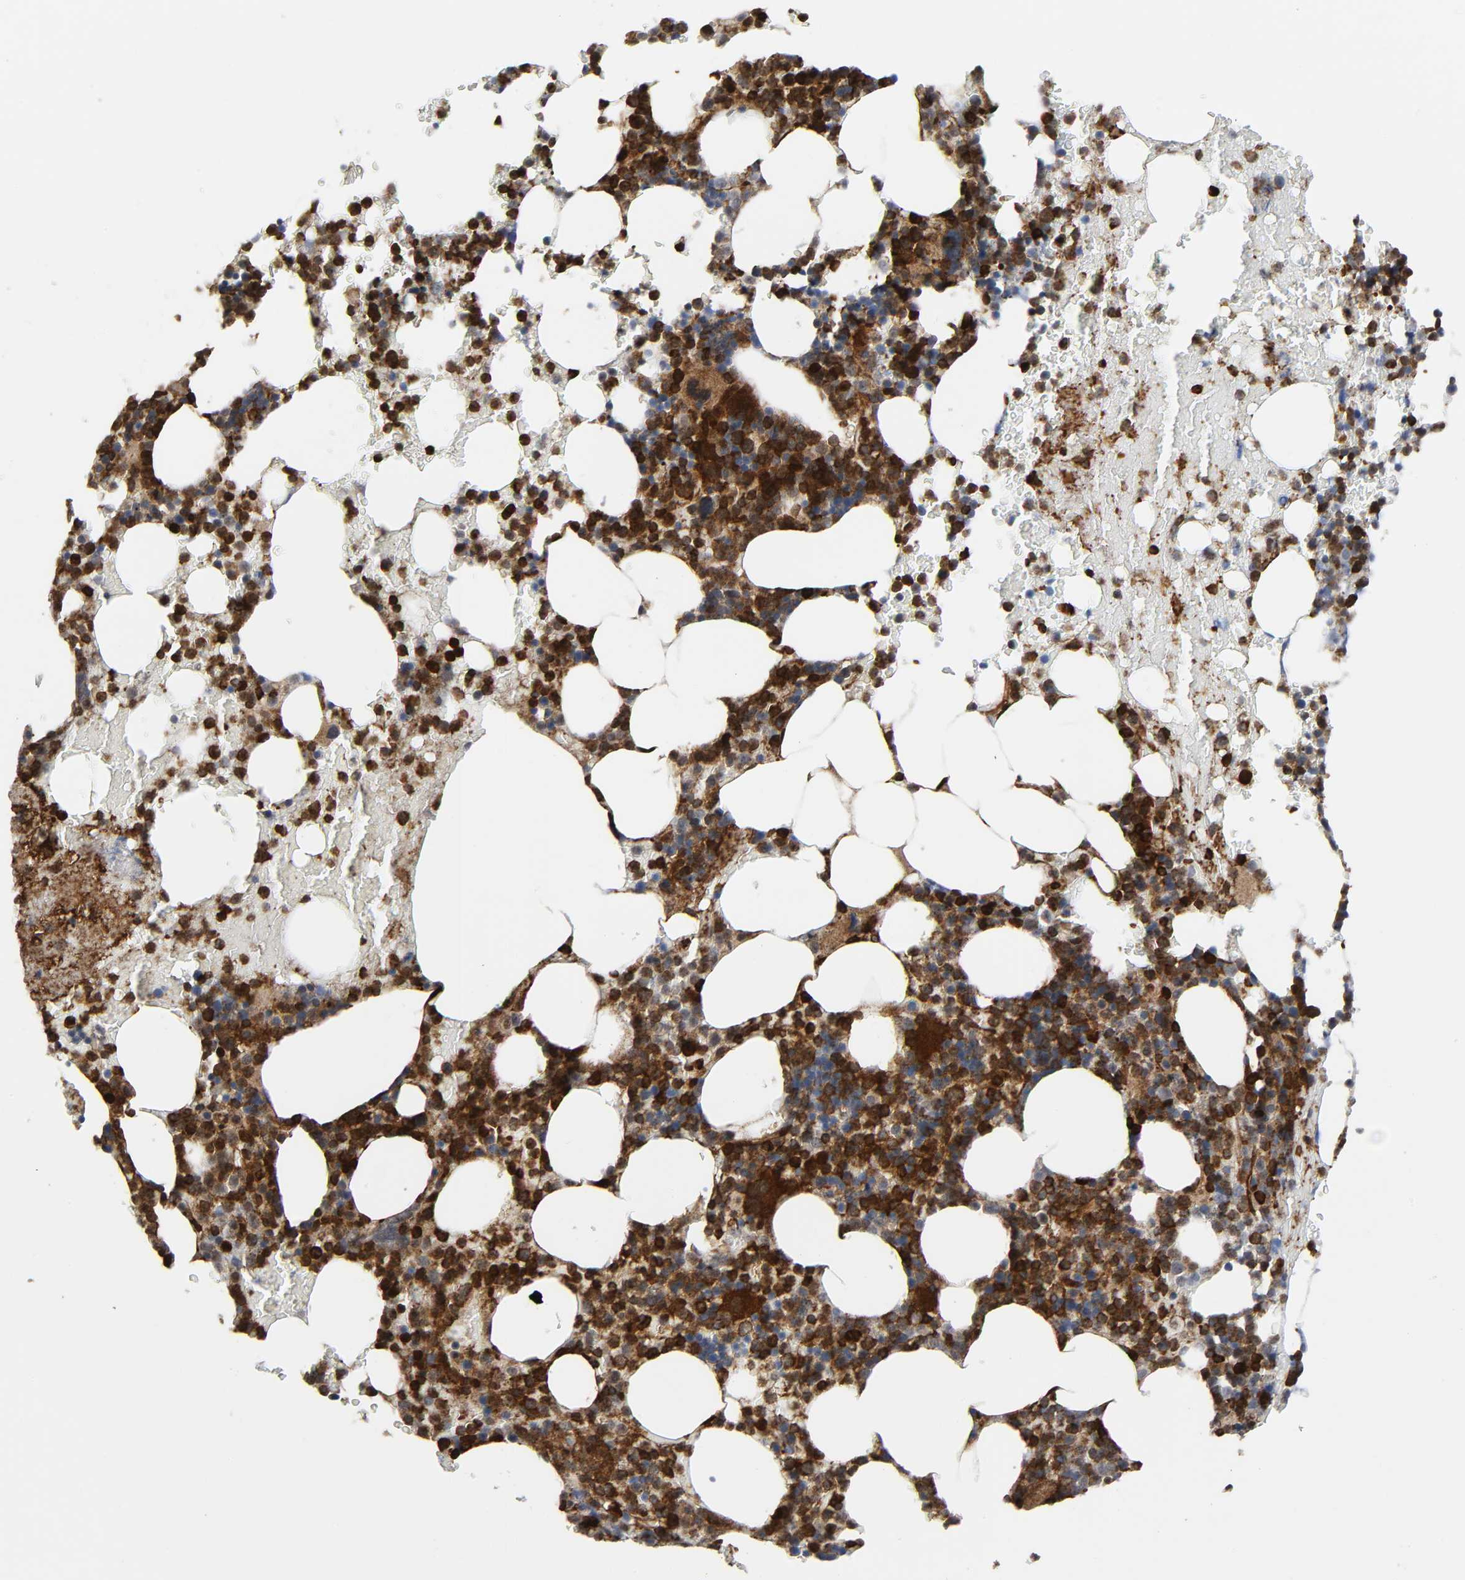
{"staining": {"intensity": "moderate", "quantity": ">75%", "location": "cytoplasmic/membranous,nuclear"}, "tissue": "bone marrow", "cell_type": "Hematopoietic cells", "image_type": "normal", "snomed": [{"axis": "morphology", "description": "Normal tissue, NOS"}, {"axis": "topography", "description": "Bone marrow"}], "caption": "The photomicrograph reveals immunohistochemical staining of normal bone marrow. There is moderate cytoplasmic/membranous,nuclear expression is present in approximately >75% of hematopoietic cells.", "gene": "MAPK1", "patient": {"sex": "female", "age": 66}}